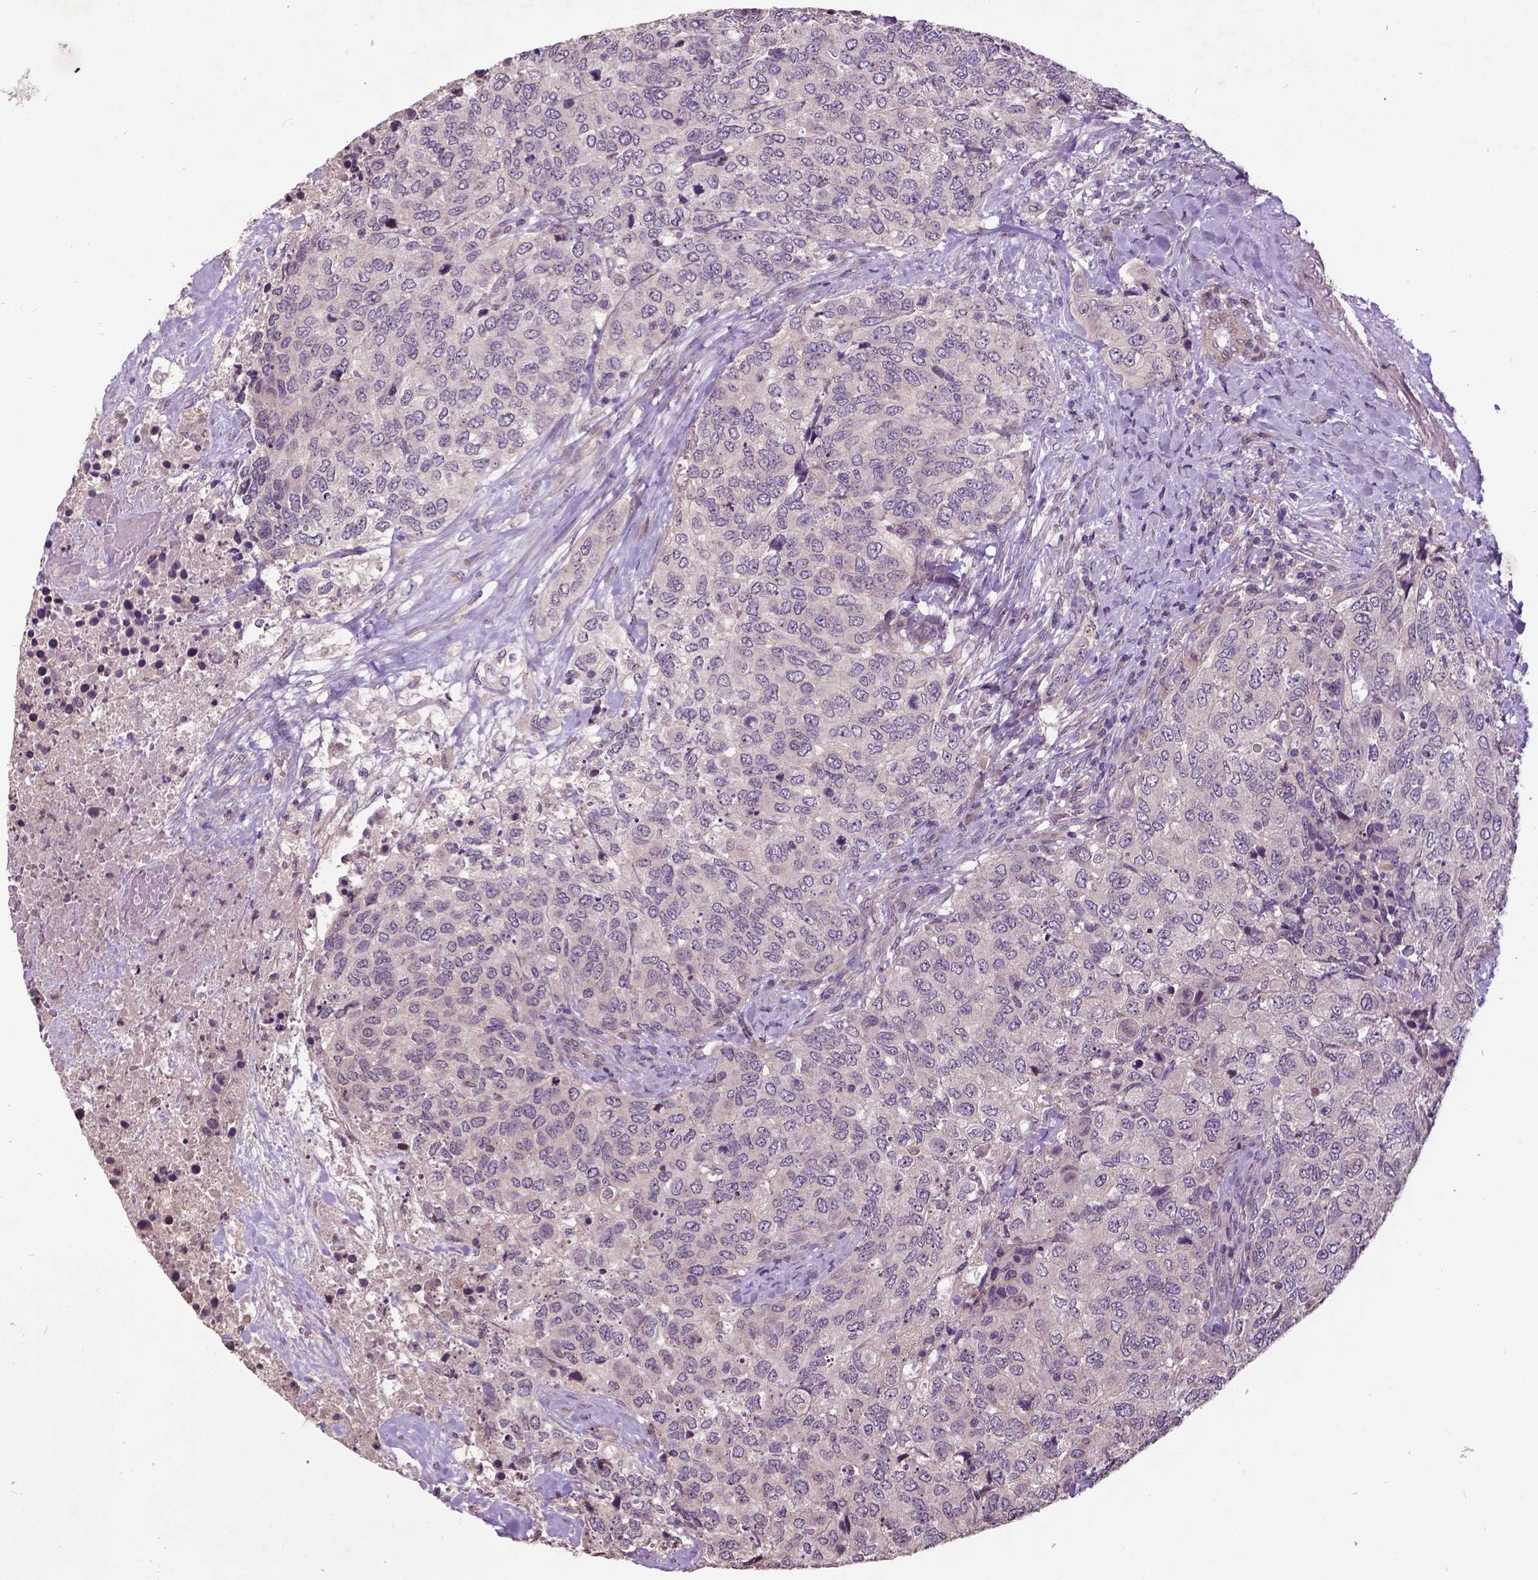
{"staining": {"intensity": "negative", "quantity": "none", "location": "none"}, "tissue": "urothelial cancer", "cell_type": "Tumor cells", "image_type": "cancer", "snomed": [{"axis": "morphology", "description": "Urothelial carcinoma, High grade"}, {"axis": "topography", "description": "Urinary bladder"}], "caption": "Tumor cells are negative for brown protein staining in high-grade urothelial carcinoma.", "gene": "AP1S3", "patient": {"sex": "female", "age": 78}}